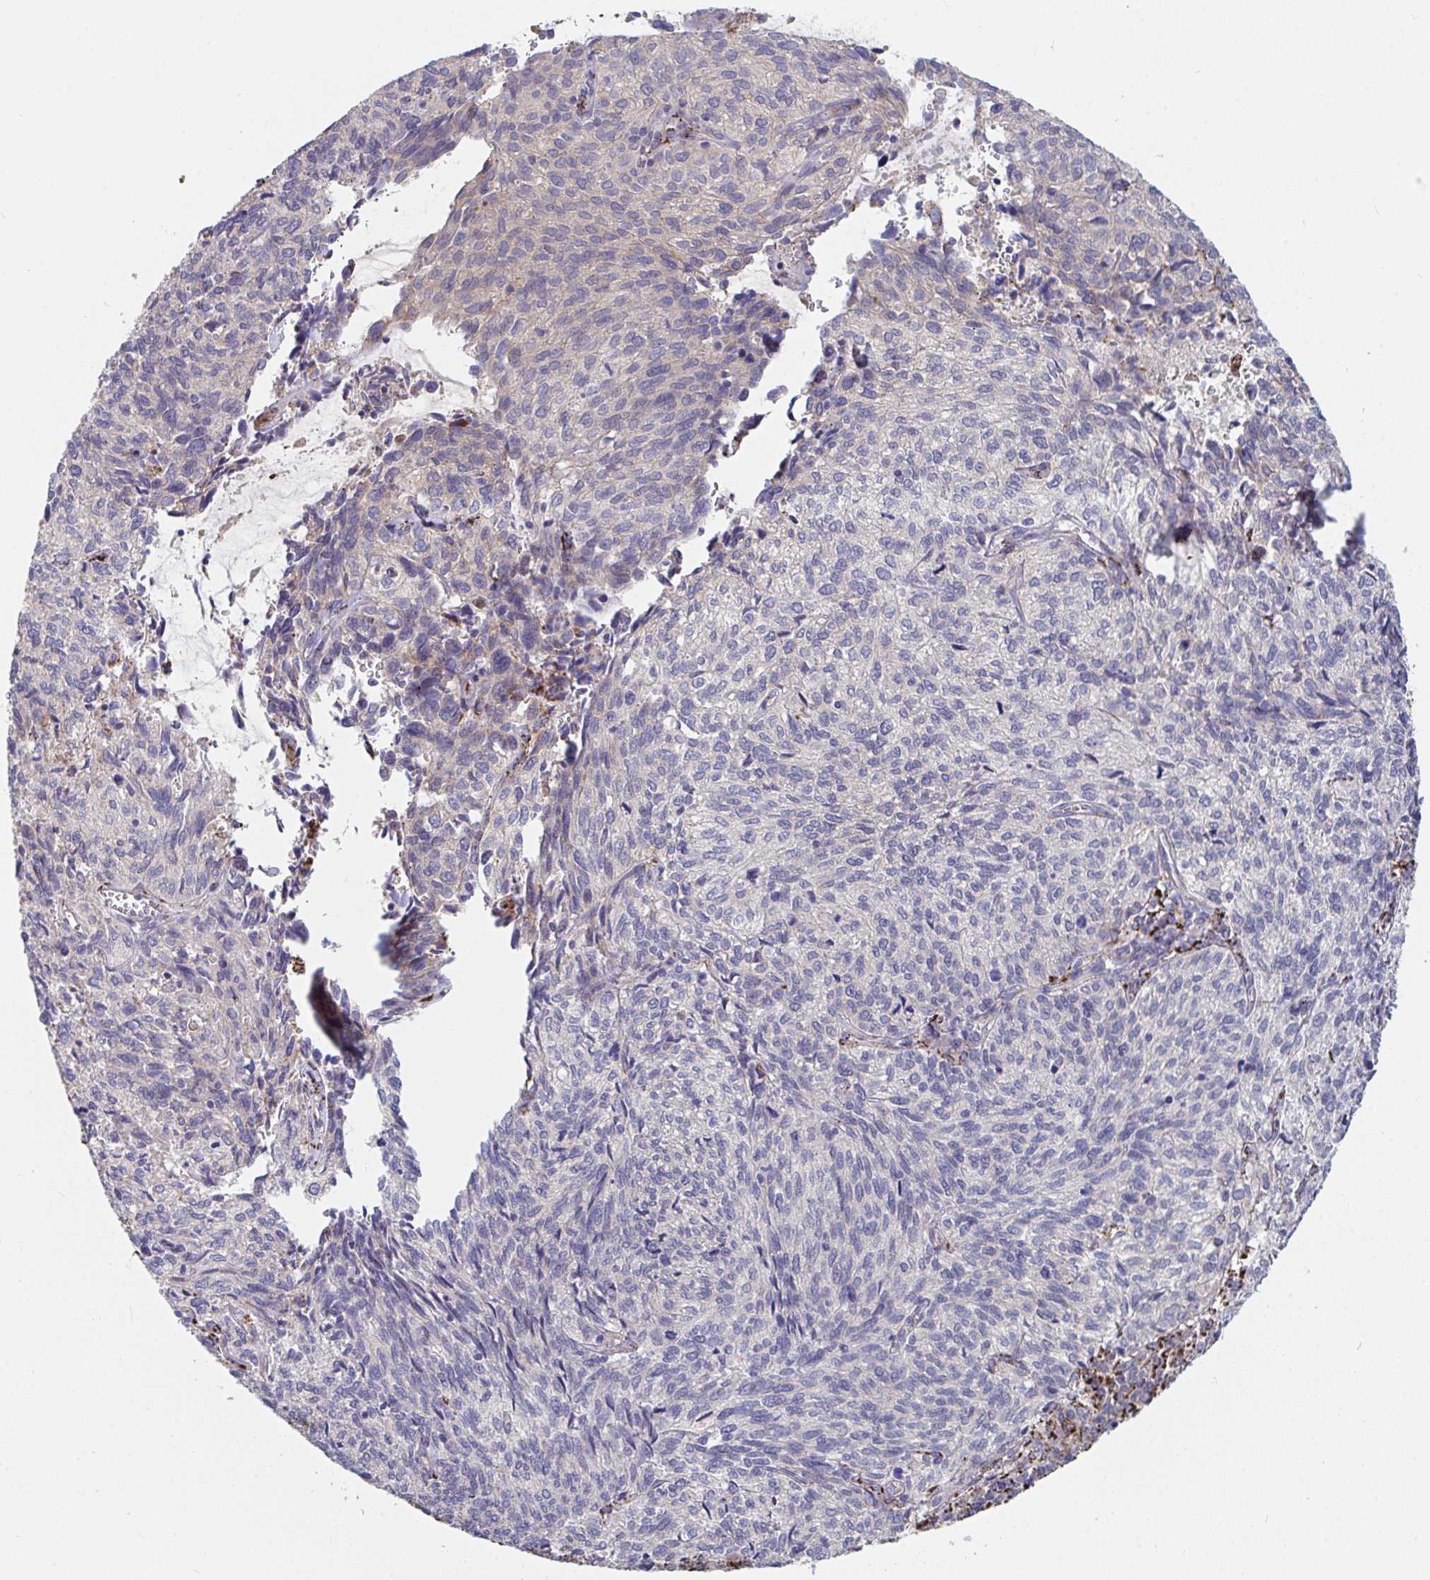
{"staining": {"intensity": "negative", "quantity": "none", "location": "none"}, "tissue": "cervical cancer", "cell_type": "Tumor cells", "image_type": "cancer", "snomed": [{"axis": "morphology", "description": "Squamous cell carcinoma, NOS"}, {"axis": "topography", "description": "Cervix"}], "caption": "DAB (3,3'-diaminobenzidine) immunohistochemical staining of cervical squamous cell carcinoma exhibits no significant positivity in tumor cells.", "gene": "FAM156B", "patient": {"sex": "female", "age": 45}}